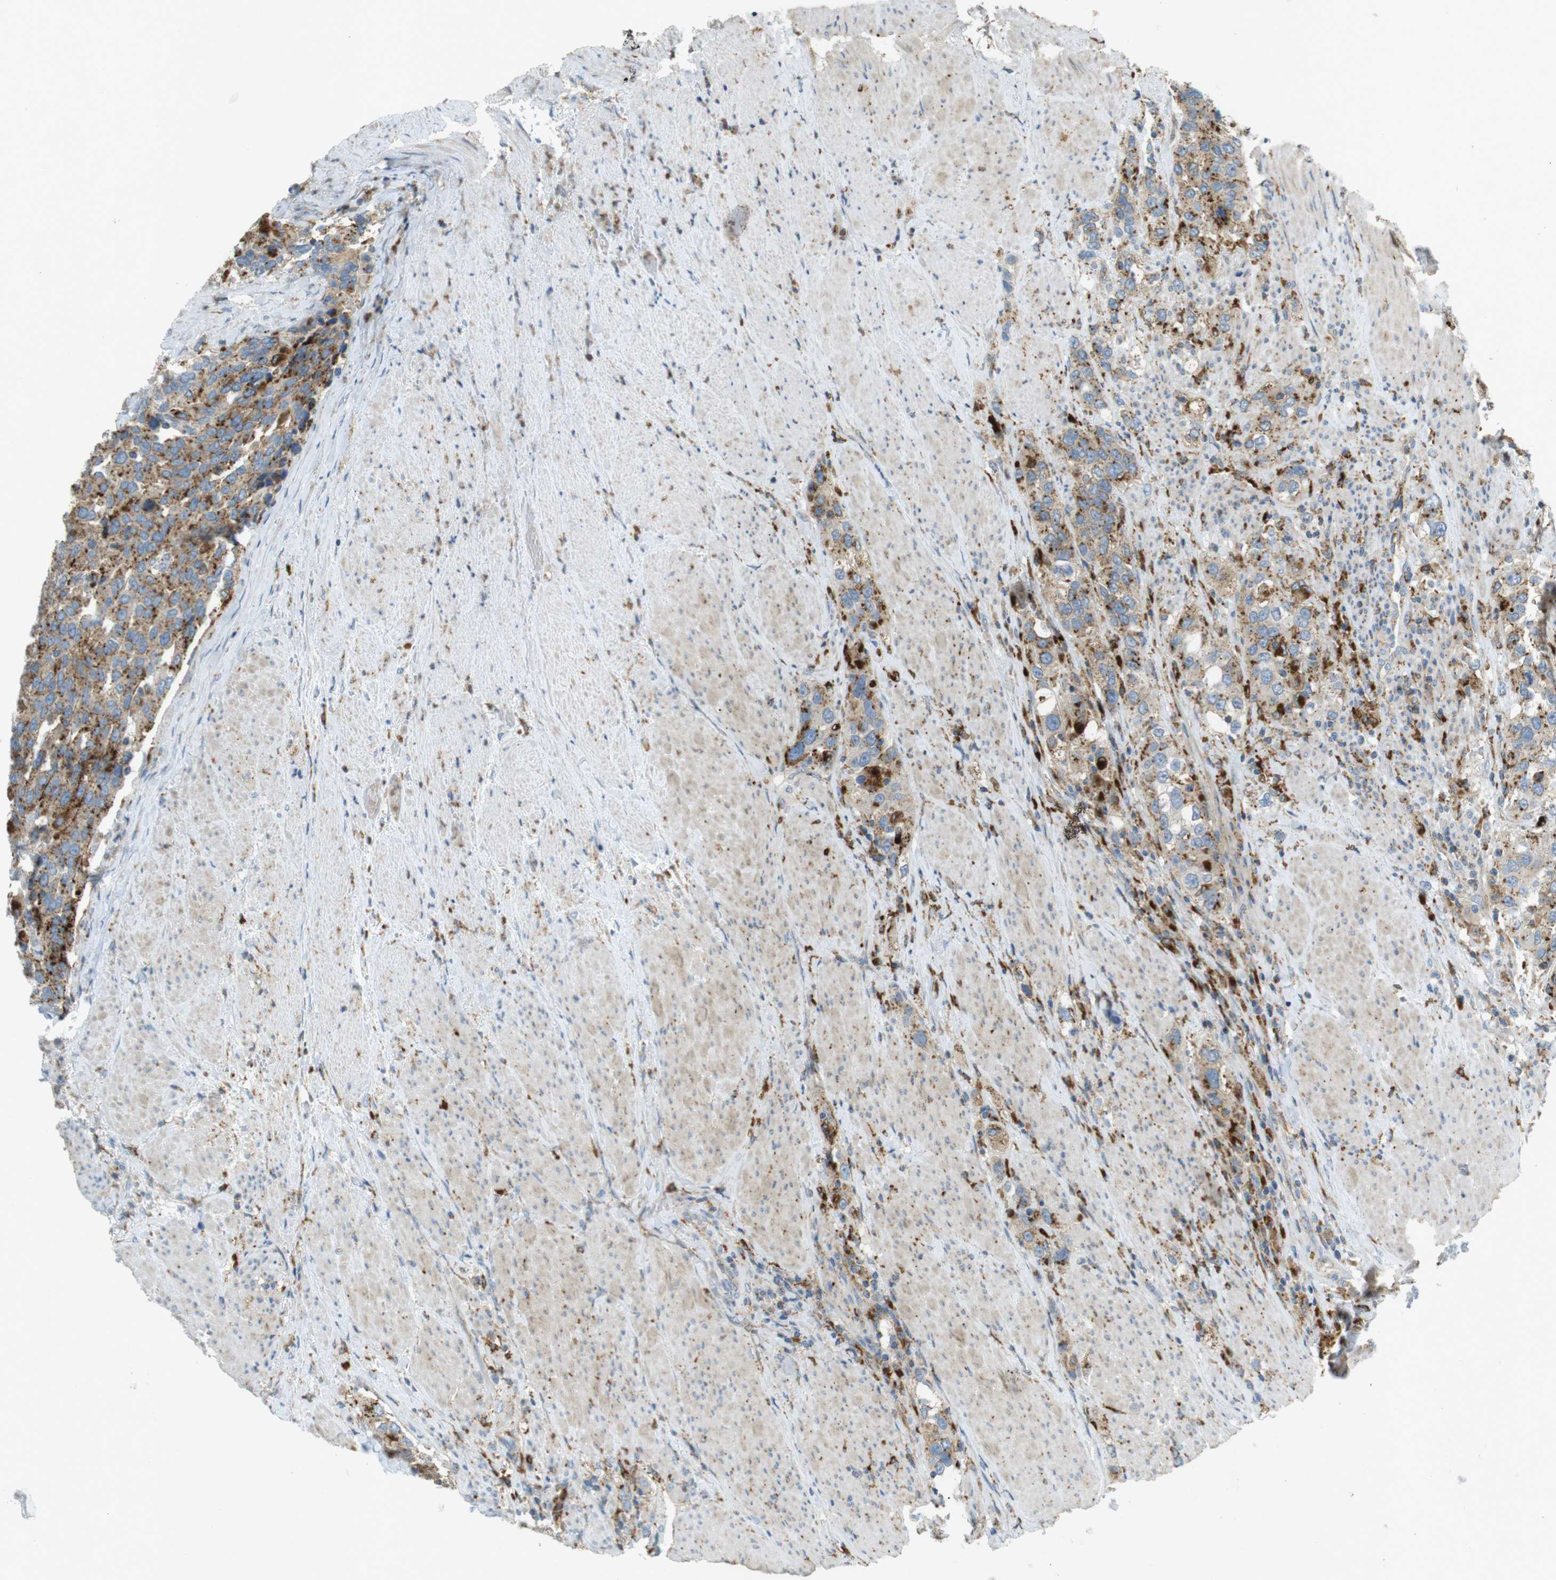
{"staining": {"intensity": "moderate", "quantity": ">75%", "location": "cytoplasmic/membranous"}, "tissue": "urothelial cancer", "cell_type": "Tumor cells", "image_type": "cancer", "snomed": [{"axis": "morphology", "description": "Urothelial carcinoma, High grade"}, {"axis": "topography", "description": "Urinary bladder"}], "caption": "Urothelial cancer tissue exhibits moderate cytoplasmic/membranous positivity in about >75% of tumor cells Immunohistochemistry (ihc) stains the protein in brown and the nuclei are stained blue.", "gene": "LAMP1", "patient": {"sex": "female", "age": 80}}